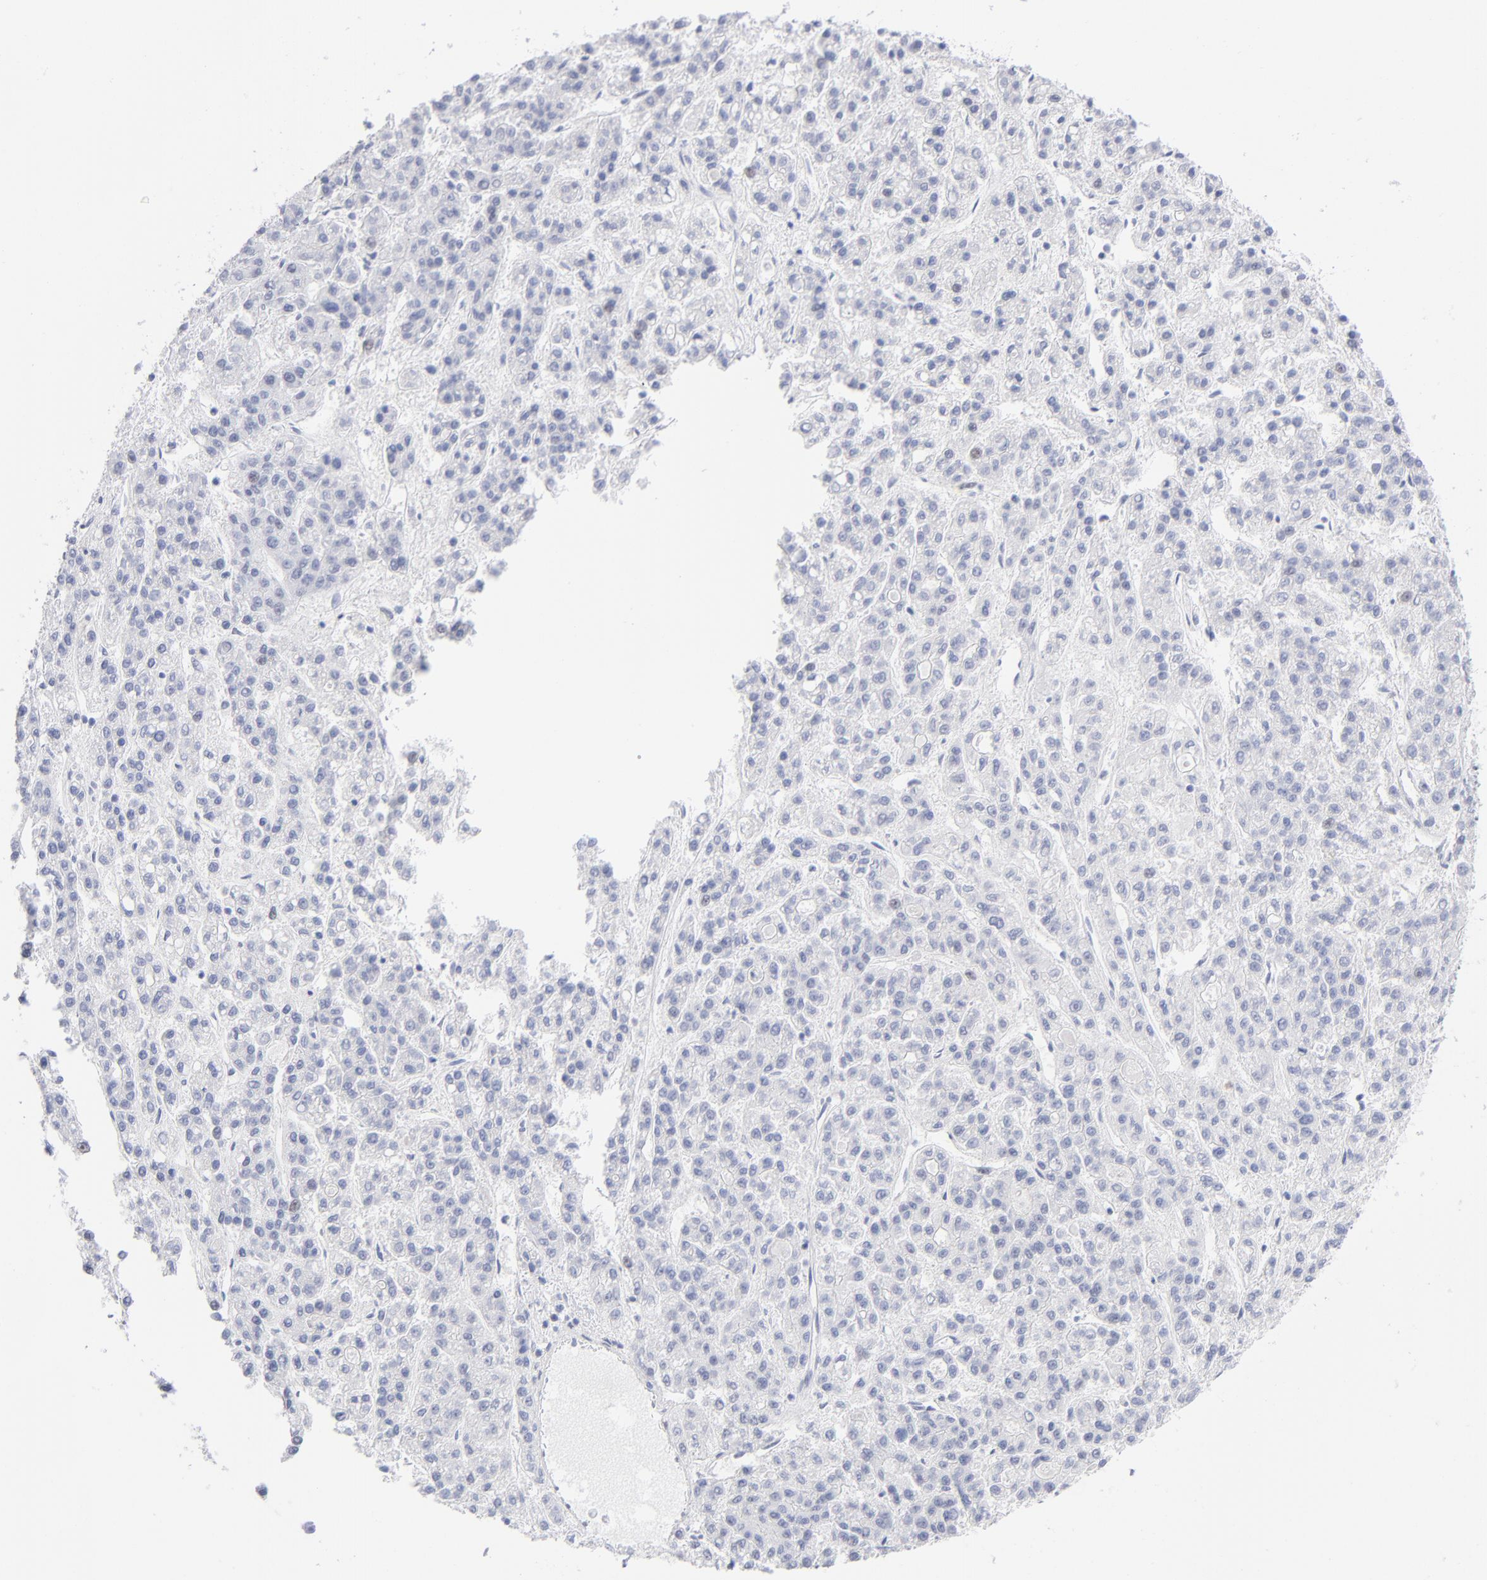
{"staining": {"intensity": "negative", "quantity": "none", "location": "none"}, "tissue": "liver cancer", "cell_type": "Tumor cells", "image_type": "cancer", "snomed": [{"axis": "morphology", "description": "Carcinoma, Hepatocellular, NOS"}, {"axis": "topography", "description": "Liver"}], "caption": "Tumor cells show no significant expression in liver cancer.", "gene": "SNRPB", "patient": {"sex": "male", "age": 70}}